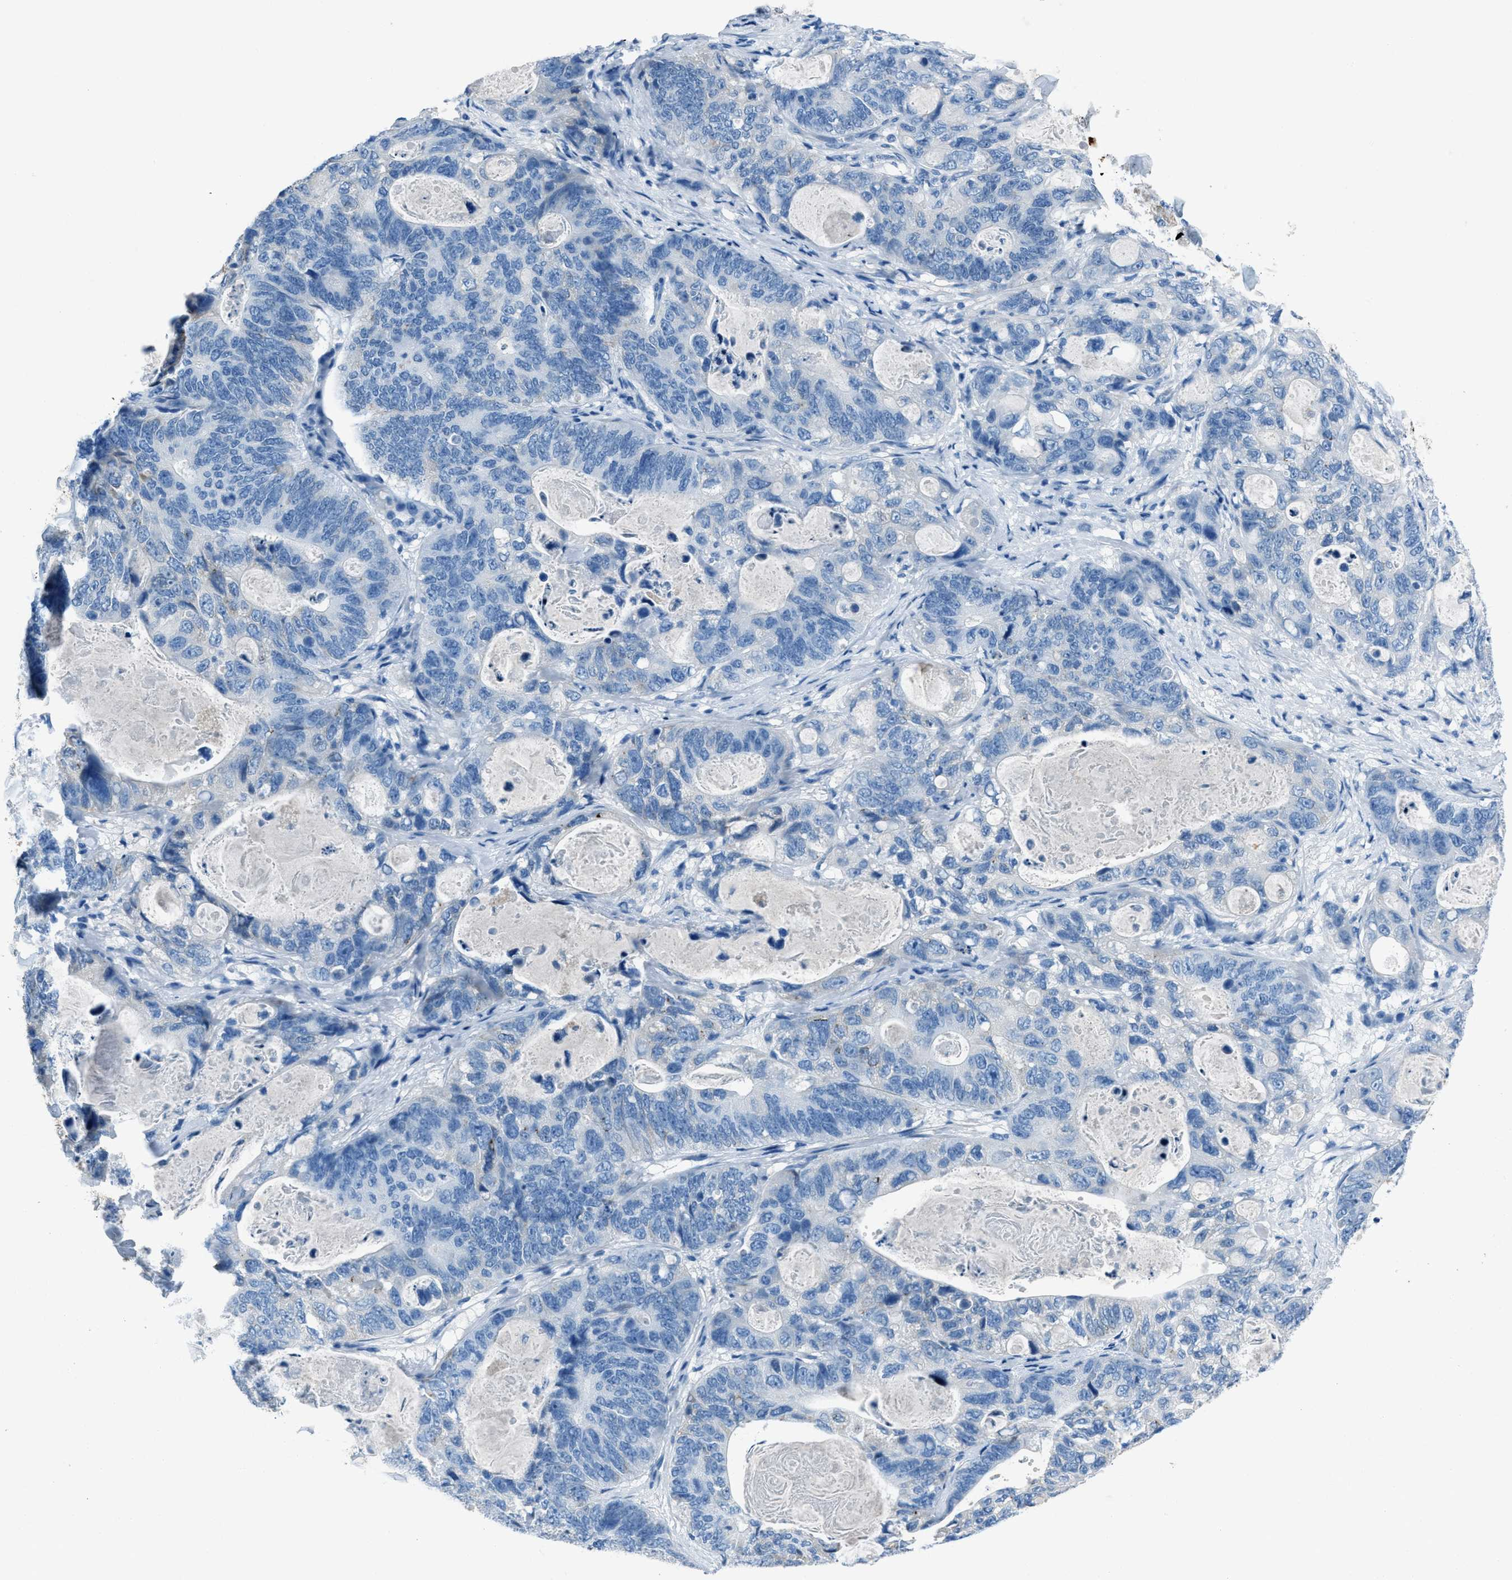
{"staining": {"intensity": "negative", "quantity": "none", "location": "none"}, "tissue": "stomach cancer", "cell_type": "Tumor cells", "image_type": "cancer", "snomed": [{"axis": "morphology", "description": "Normal tissue, NOS"}, {"axis": "morphology", "description": "Adenocarcinoma, NOS"}, {"axis": "topography", "description": "Stomach"}], "caption": "Immunohistochemistry (IHC) histopathology image of adenocarcinoma (stomach) stained for a protein (brown), which demonstrates no staining in tumor cells.", "gene": "AMACR", "patient": {"sex": "female", "age": 89}}